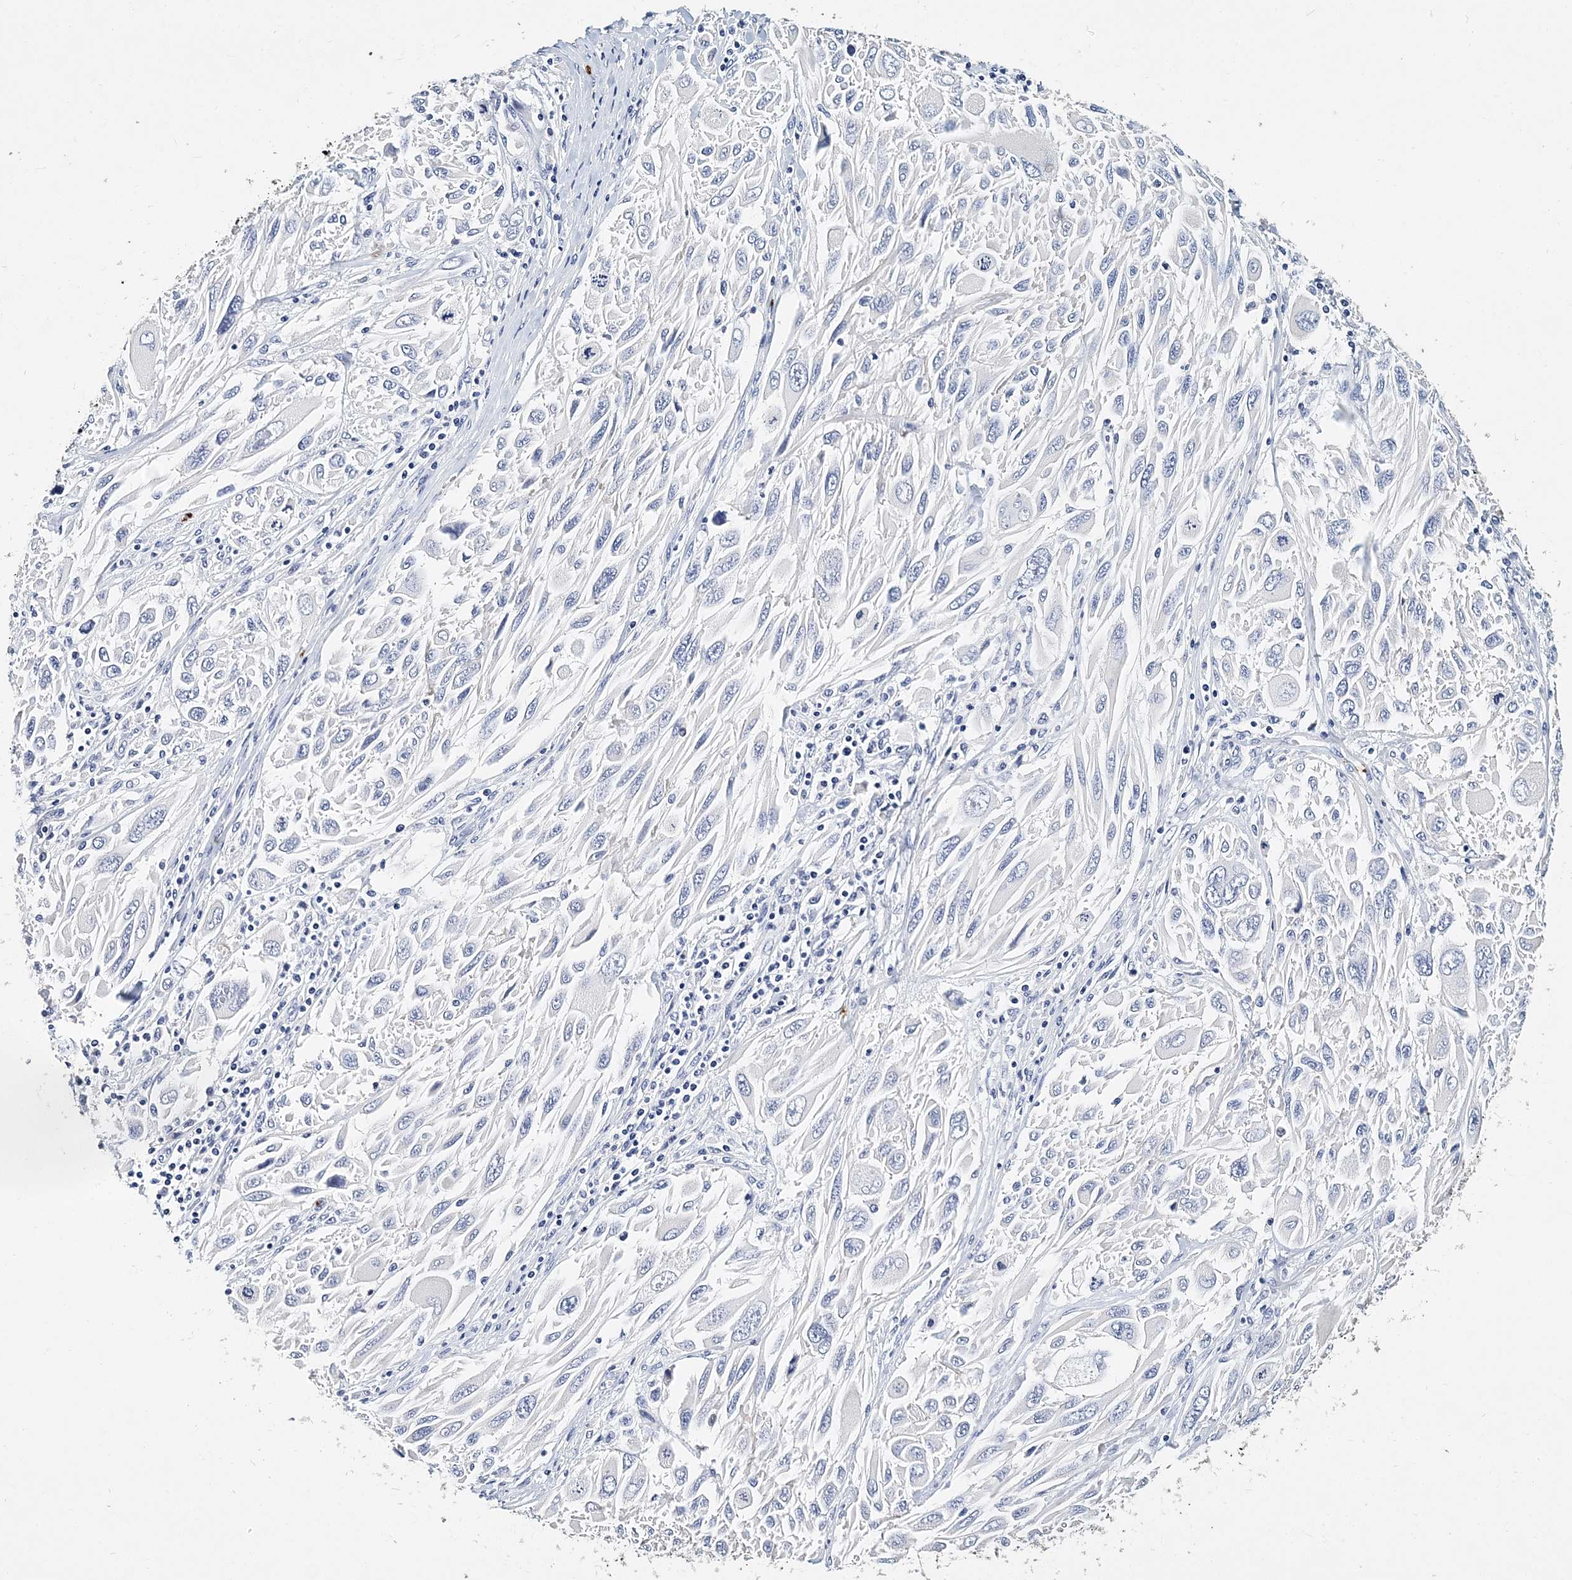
{"staining": {"intensity": "negative", "quantity": "none", "location": "none"}, "tissue": "melanoma", "cell_type": "Tumor cells", "image_type": "cancer", "snomed": [{"axis": "morphology", "description": "Malignant melanoma, NOS"}, {"axis": "topography", "description": "Skin"}], "caption": "The histopathology image displays no significant positivity in tumor cells of melanoma. (Immunohistochemistry, brightfield microscopy, high magnification).", "gene": "ITGA2B", "patient": {"sex": "female", "age": 91}}